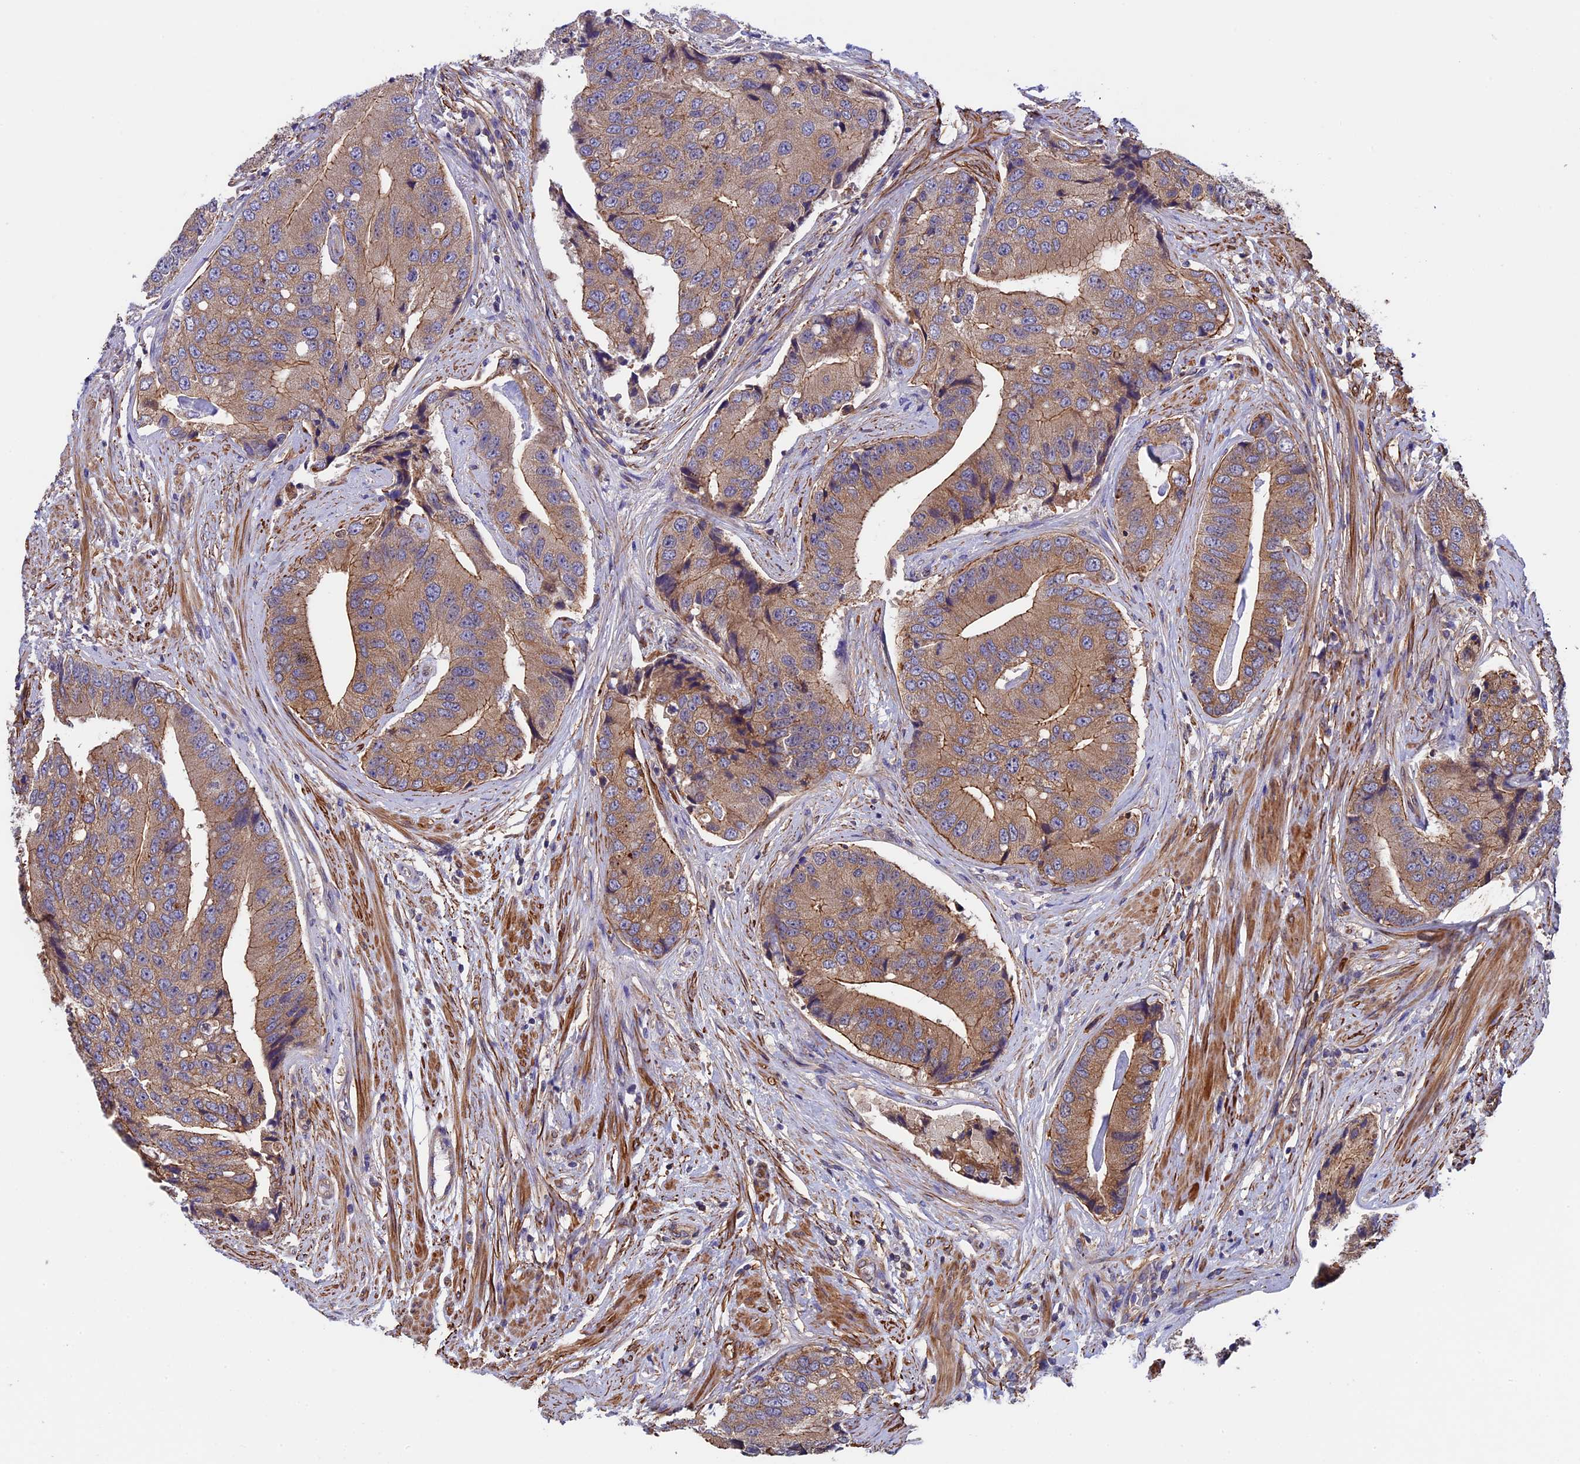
{"staining": {"intensity": "moderate", "quantity": ">75%", "location": "cytoplasmic/membranous"}, "tissue": "prostate cancer", "cell_type": "Tumor cells", "image_type": "cancer", "snomed": [{"axis": "morphology", "description": "Adenocarcinoma, High grade"}, {"axis": "topography", "description": "Prostate"}], "caption": "The histopathology image displays staining of prostate cancer, revealing moderate cytoplasmic/membranous protein staining (brown color) within tumor cells.", "gene": "SLC9A5", "patient": {"sex": "male", "age": 70}}